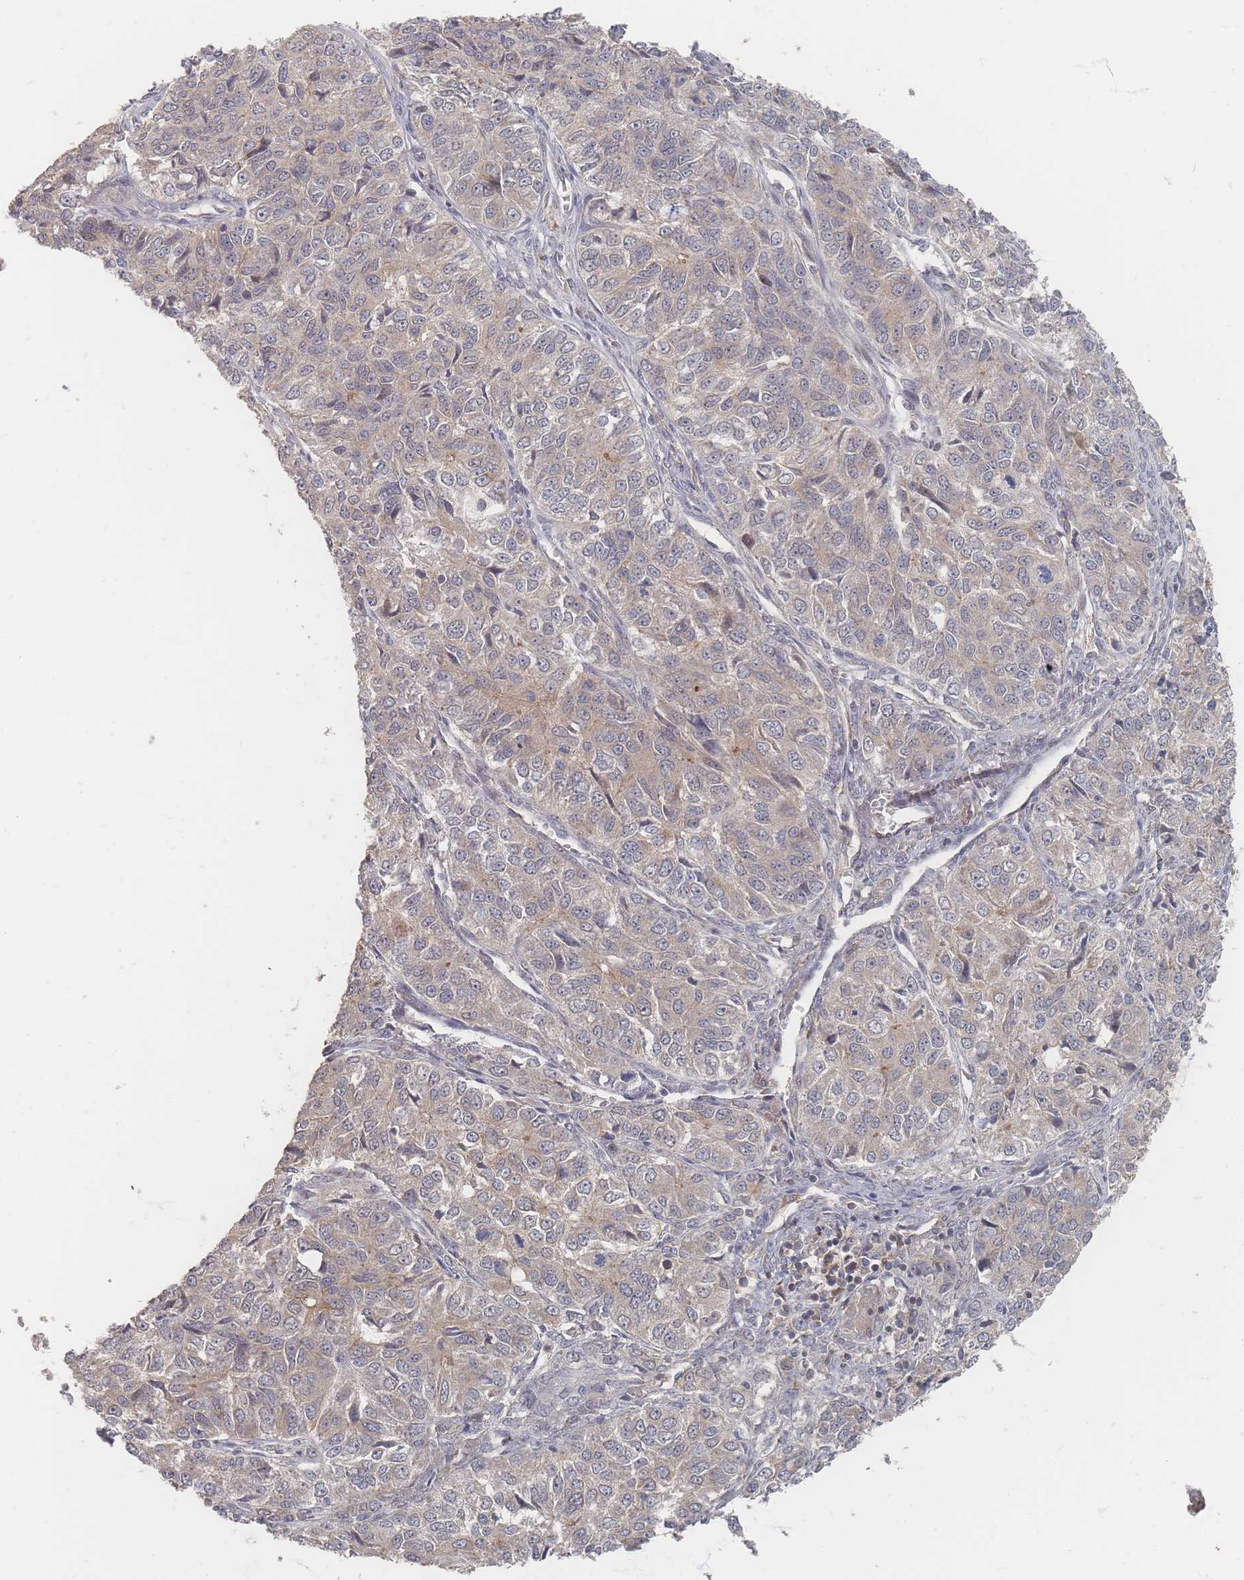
{"staining": {"intensity": "weak", "quantity": "25%-75%", "location": "cytoplasmic/membranous"}, "tissue": "ovarian cancer", "cell_type": "Tumor cells", "image_type": "cancer", "snomed": [{"axis": "morphology", "description": "Carcinoma, endometroid"}, {"axis": "topography", "description": "Ovary"}], "caption": "This is a photomicrograph of immunohistochemistry staining of endometroid carcinoma (ovarian), which shows weak expression in the cytoplasmic/membranous of tumor cells.", "gene": "GLE1", "patient": {"sex": "female", "age": 51}}